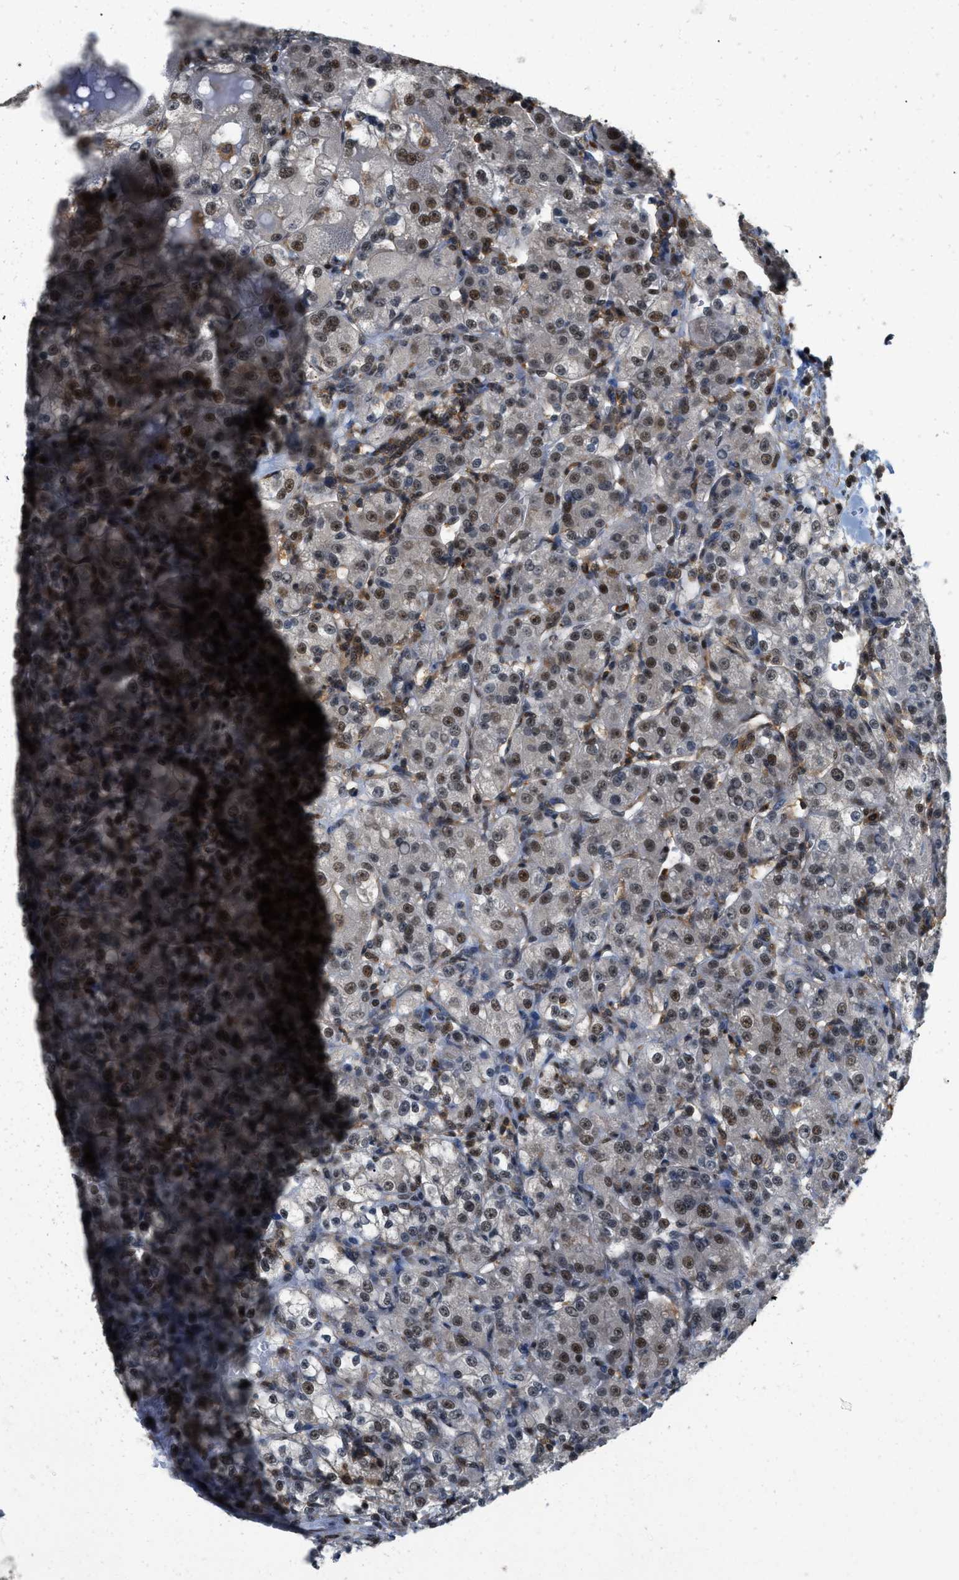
{"staining": {"intensity": "weak", "quantity": "25%-75%", "location": "nuclear"}, "tissue": "renal cancer", "cell_type": "Tumor cells", "image_type": "cancer", "snomed": [{"axis": "morphology", "description": "Normal tissue, NOS"}, {"axis": "morphology", "description": "Adenocarcinoma, NOS"}, {"axis": "topography", "description": "Kidney"}], "caption": "Weak nuclear staining is present in approximately 25%-75% of tumor cells in renal adenocarcinoma.", "gene": "ATF7IP", "patient": {"sex": "male", "age": 61}}